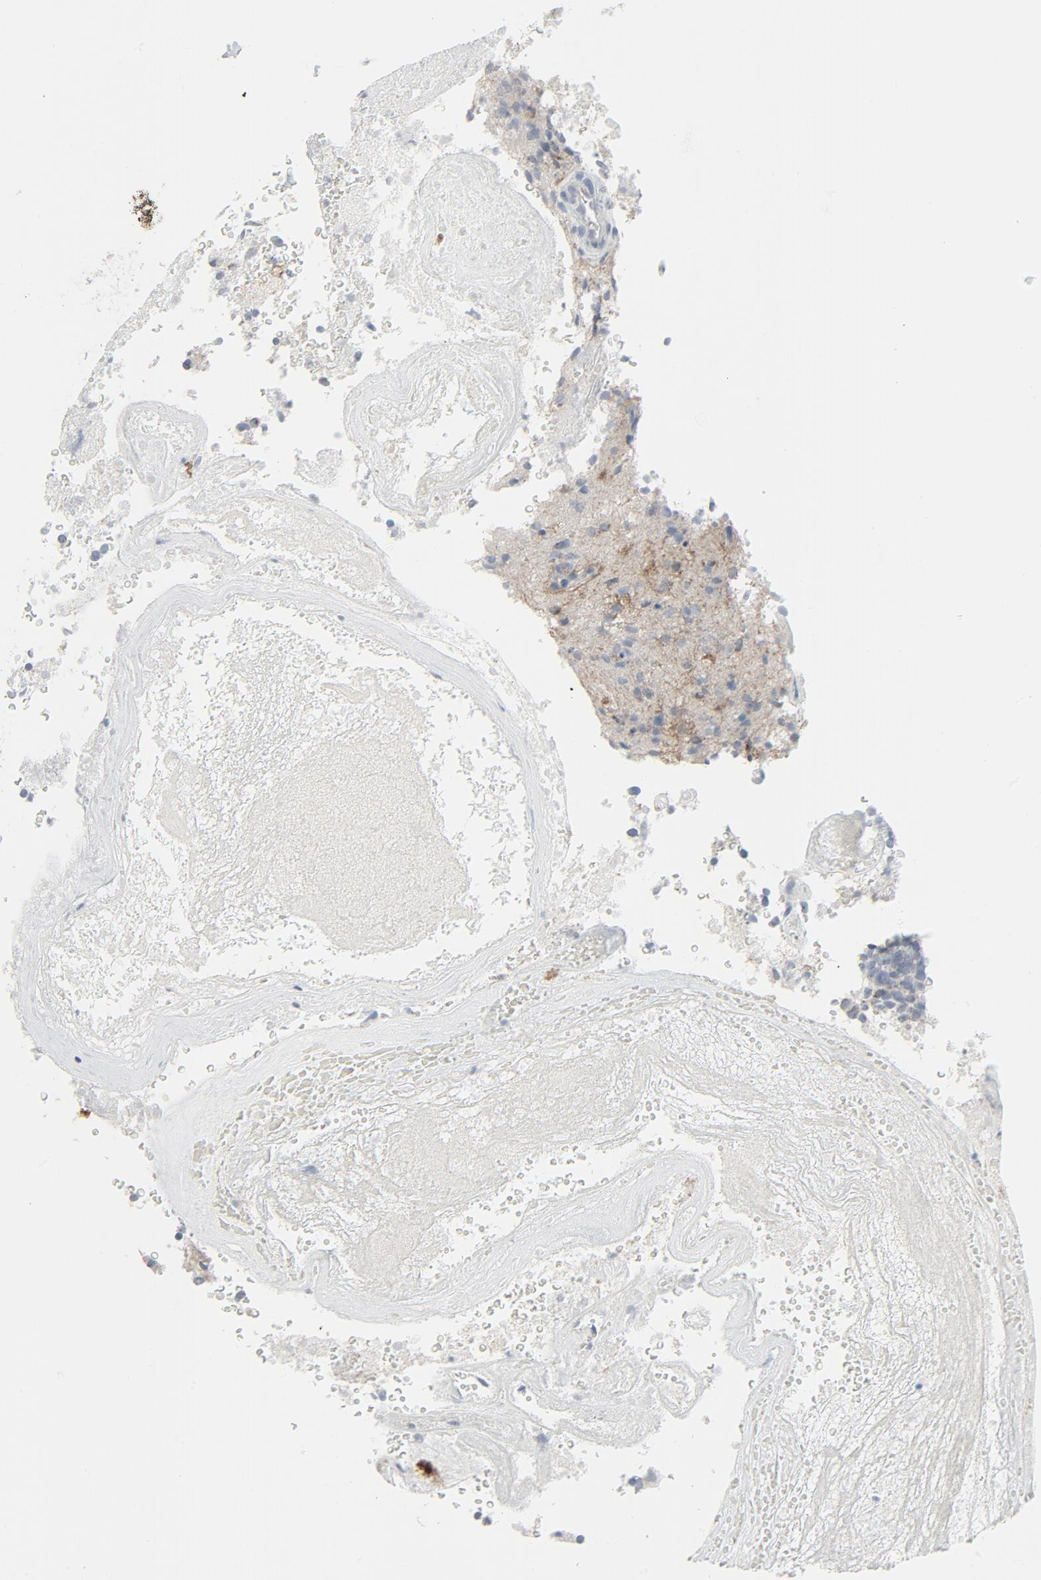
{"staining": {"intensity": "negative", "quantity": "none", "location": "none"}, "tissue": "glioma", "cell_type": "Tumor cells", "image_type": "cancer", "snomed": [{"axis": "morphology", "description": "Normal tissue, NOS"}, {"axis": "morphology", "description": "Glioma, malignant, High grade"}, {"axis": "topography", "description": "Cerebral cortex"}], "caption": "Immunohistochemical staining of glioma displays no significant positivity in tumor cells.", "gene": "FGFR3", "patient": {"sex": "male", "age": 75}}